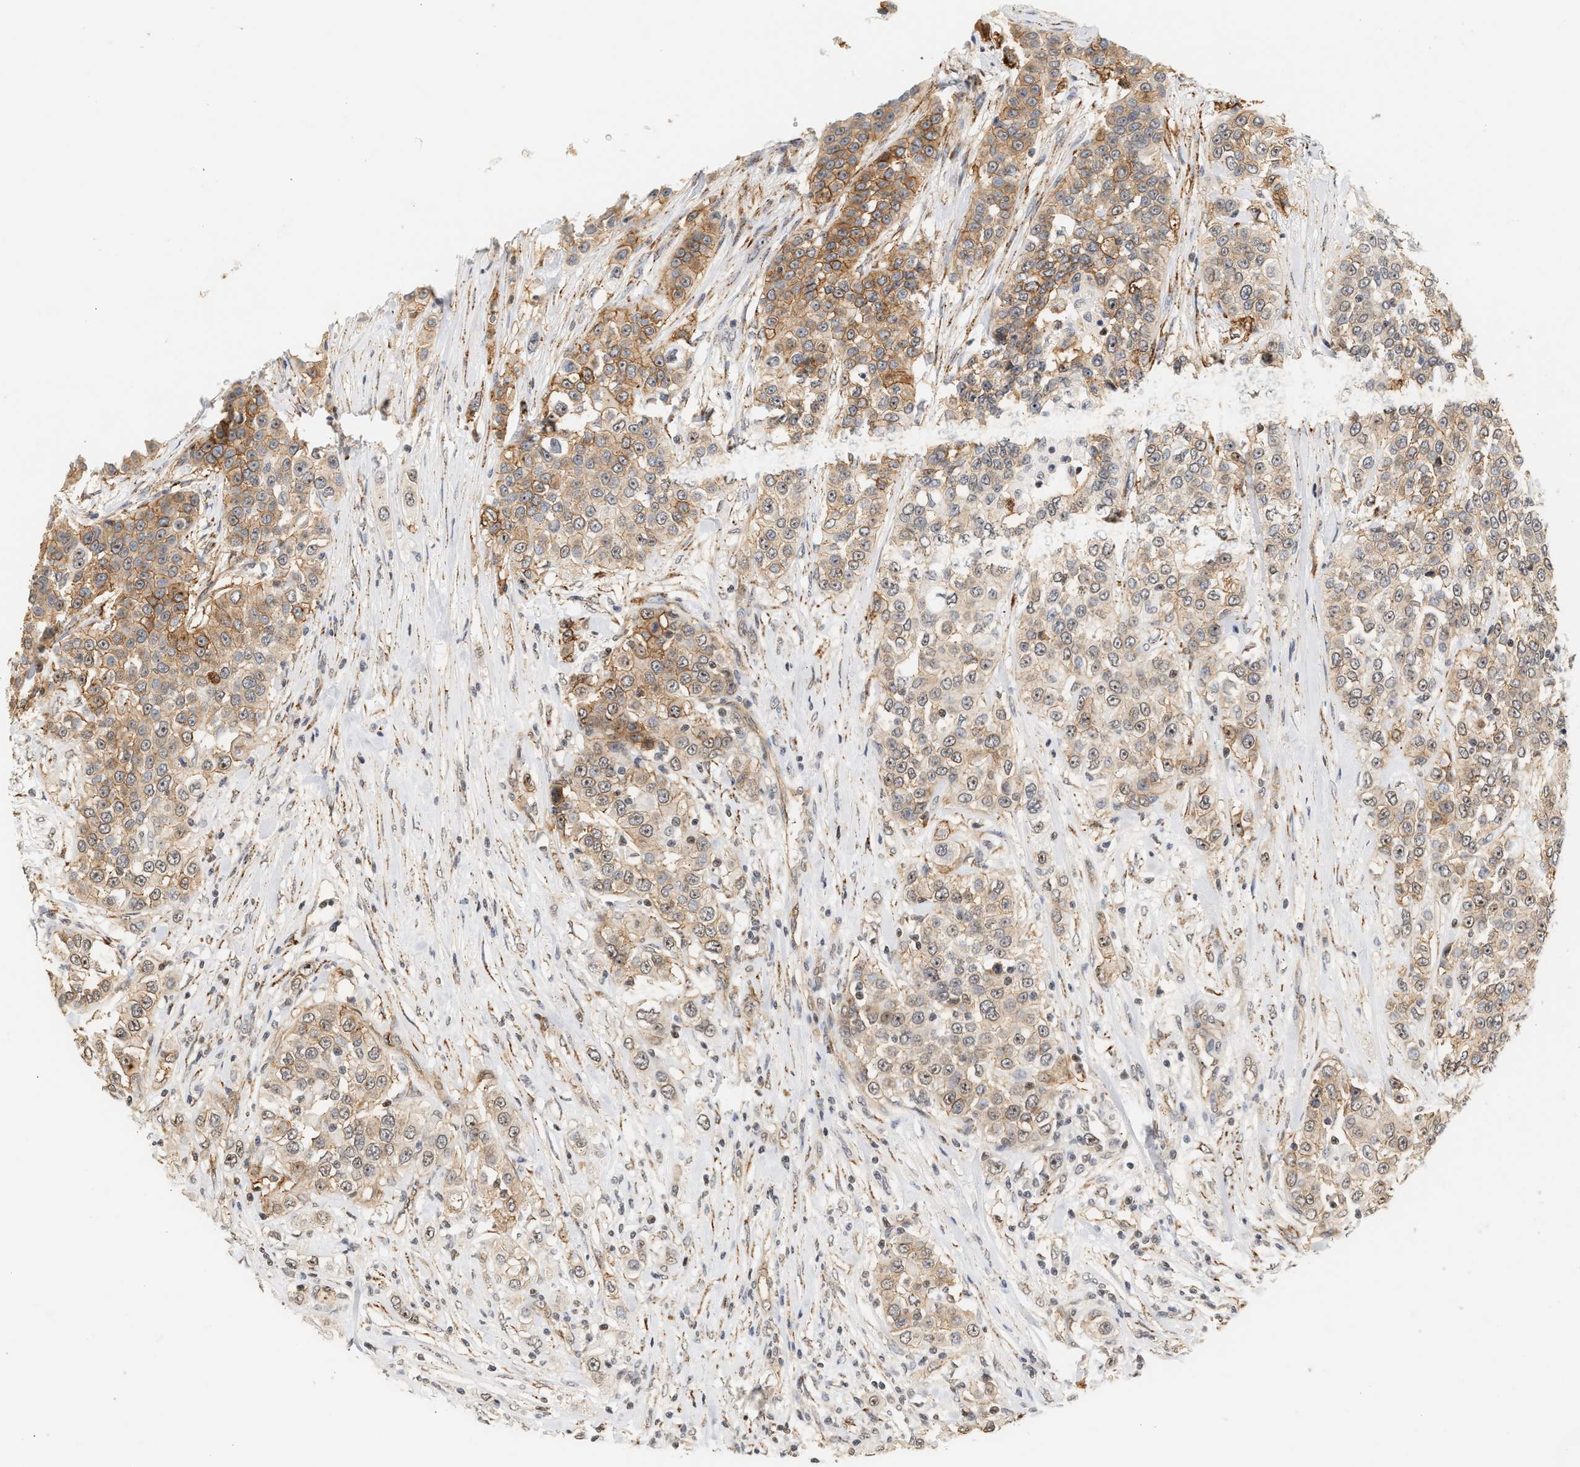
{"staining": {"intensity": "moderate", "quantity": "25%-75%", "location": "cytoplasmic/membranous"}, "tissue": "urothelial cancer", "cell_type": "Tumor cells", "image_type": "cancer", "snomed": [{"axis": "morphology", "description": "Urothelial carcinoma, High grade"}, {"axis": "topography", "description": "Urinary bladder"}], "caption": "Brown immunohistochemical staining in human urothelial cancer displays moderate cytoplasmic/membranous staining in approximately 25%-75% of tumor cells. (Stains: DAB in brown, nuclei in blue, Microscopy: brightfield microscopy at high magnification).", "gene": "PLXND1", "patient": {"sex": "female", "age": 80}}